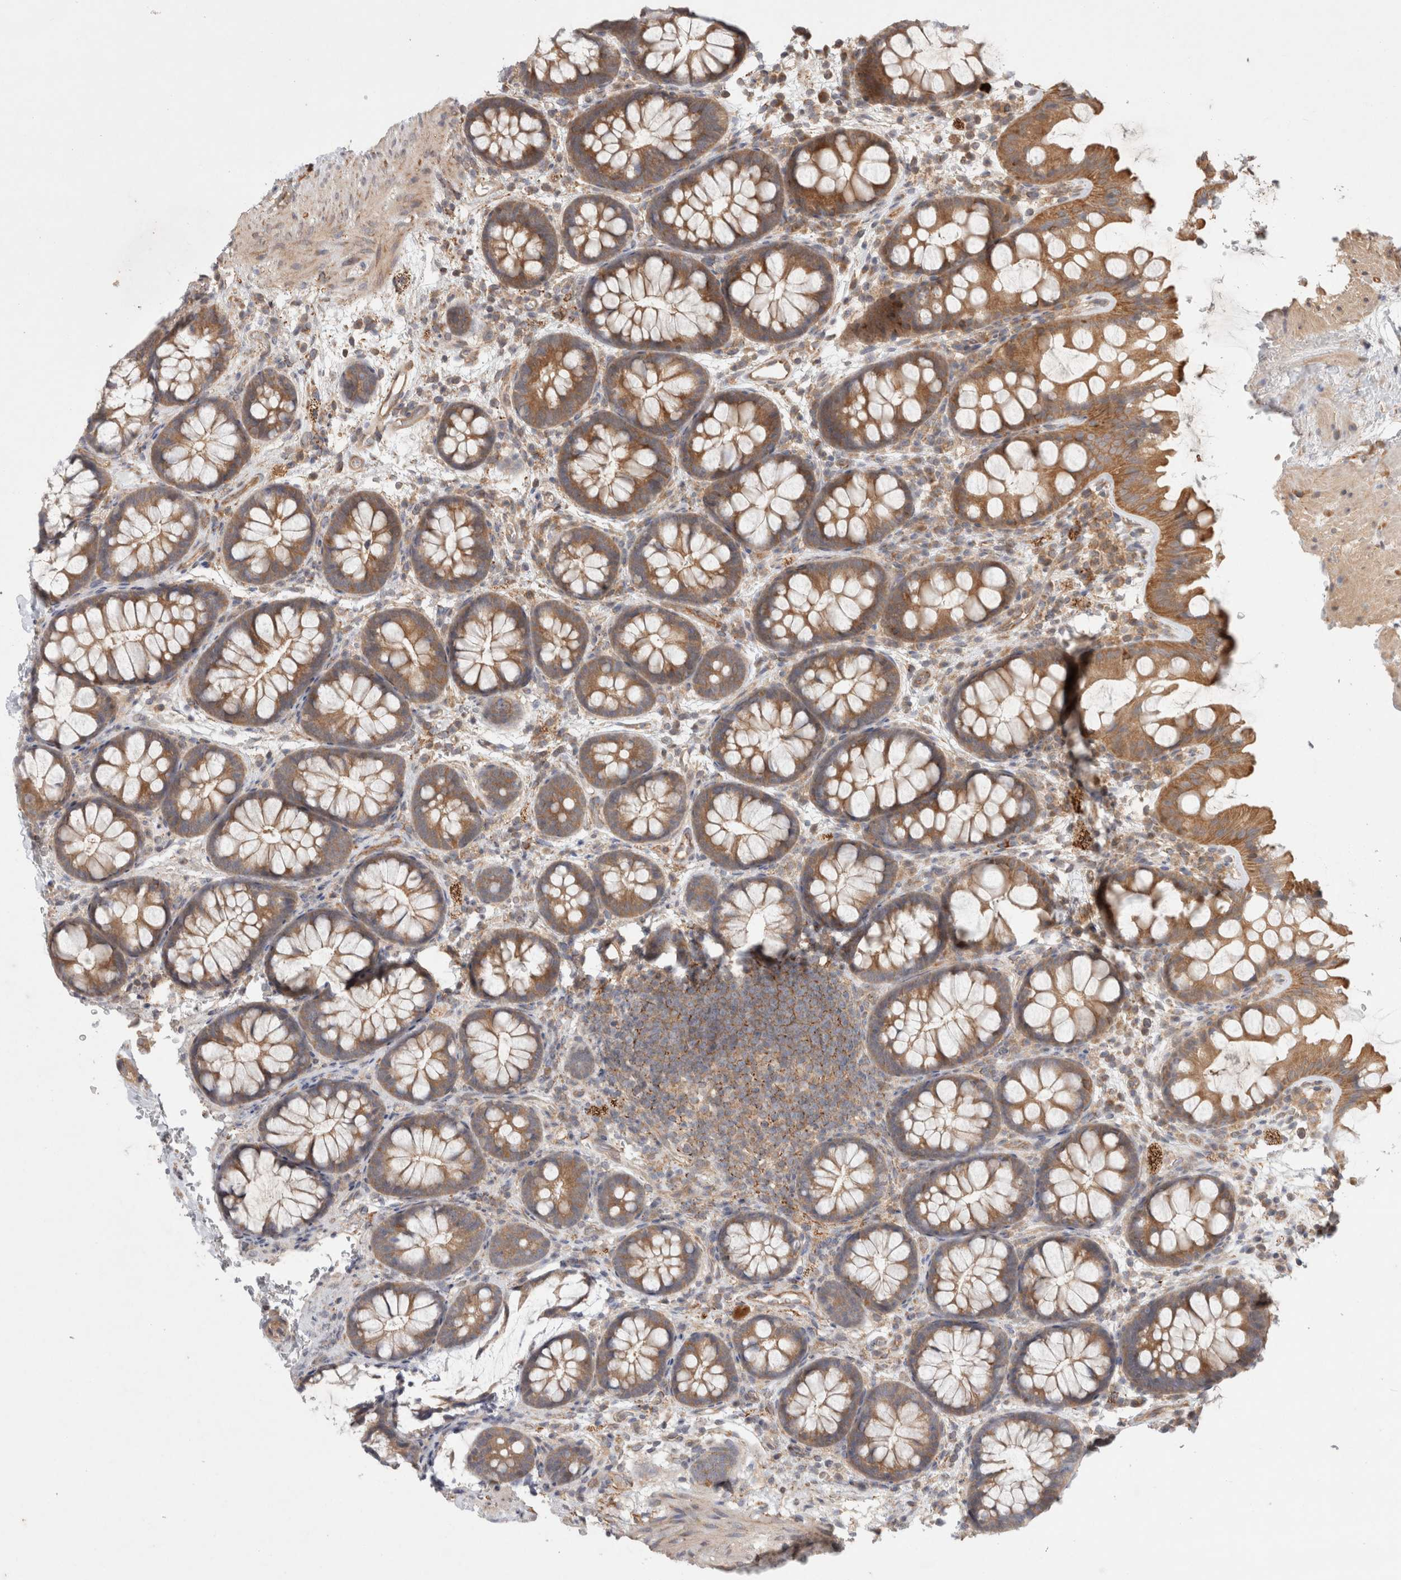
{"staining": {"intensity": "moderate", "quantity": ">75%", "location": "cytoplasmic/membranous"}, "tissue": "colon", "cell_type": "Endothelial cells", "image_type": "normal", "snomed": [{"axis": "morphology", "description": "Normal tissue, NOS"}, {"axis": "topography", "description": "Colon"}], "caption": "Brown immunohistochemical staining in unremarkable colon exhibits moderate cytoplasmic/membranous expression in approximately >75% of endothelial cells.", "gene": "HROB", "patient": {"sex": "female", "age": 62}}